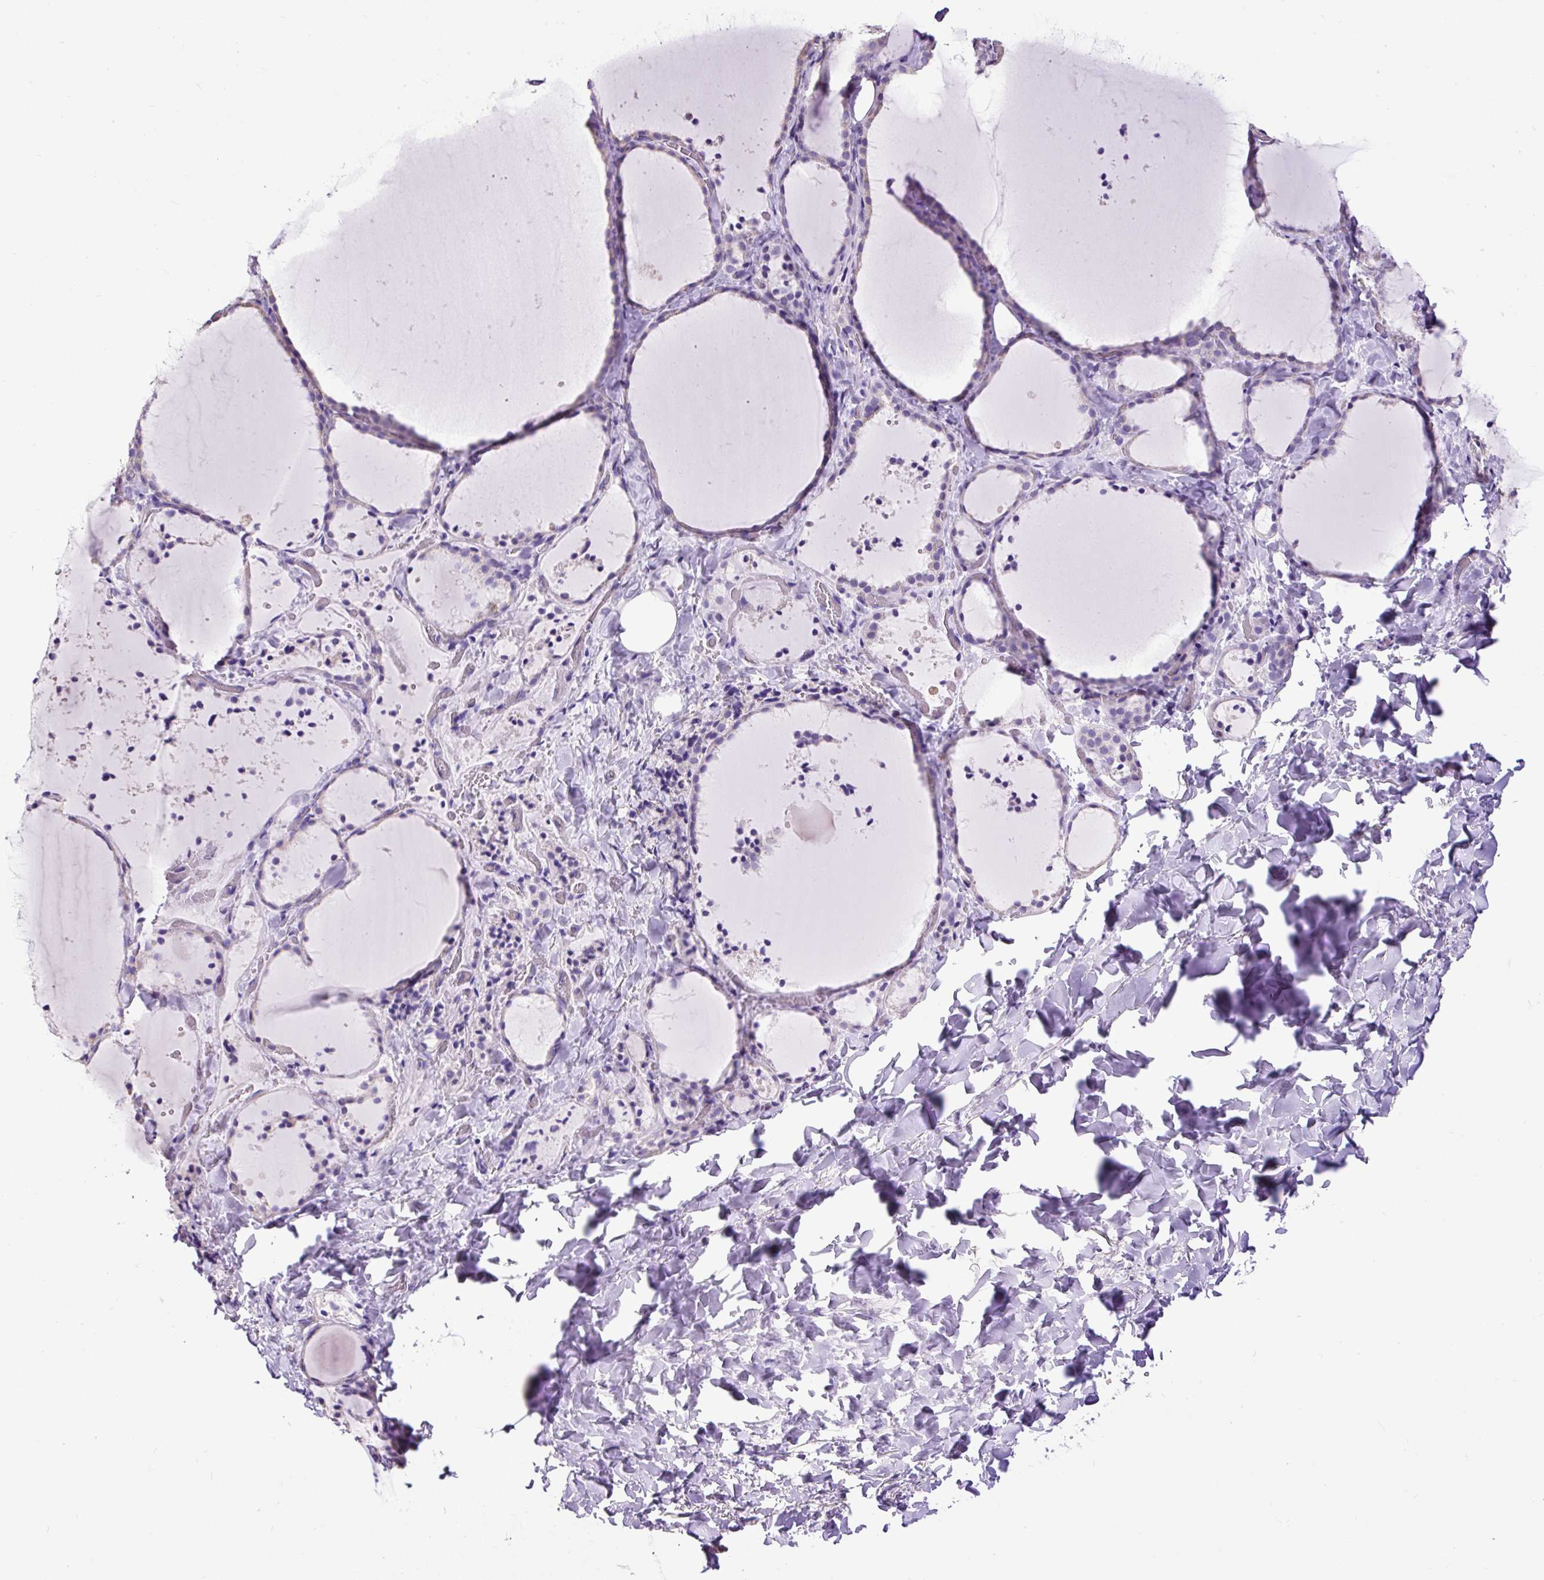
{"staining": {"intensity": "negative", "quantity": "none", "location": "none"}, "tissue": "thyroid gland", "cell_type": "Glandular cells", "image_type": "normal", "snomed": [{"axis": "morphology", "description": "Normal tissue, NOS"}, {"axis": "topography", "description": "Thyroid gland"}], "caption": "Immunohistochemical staining of benign thyroid gland exhibits no significant positivity in glandular cells. The staining was performed using DAB to visualize the protein expression in brown, while the nuclei were stained in blue with hematoxylin (Magnification: 20x).", "gene": "PDIA2", "patient": {"sex": "female", "age": 22}}